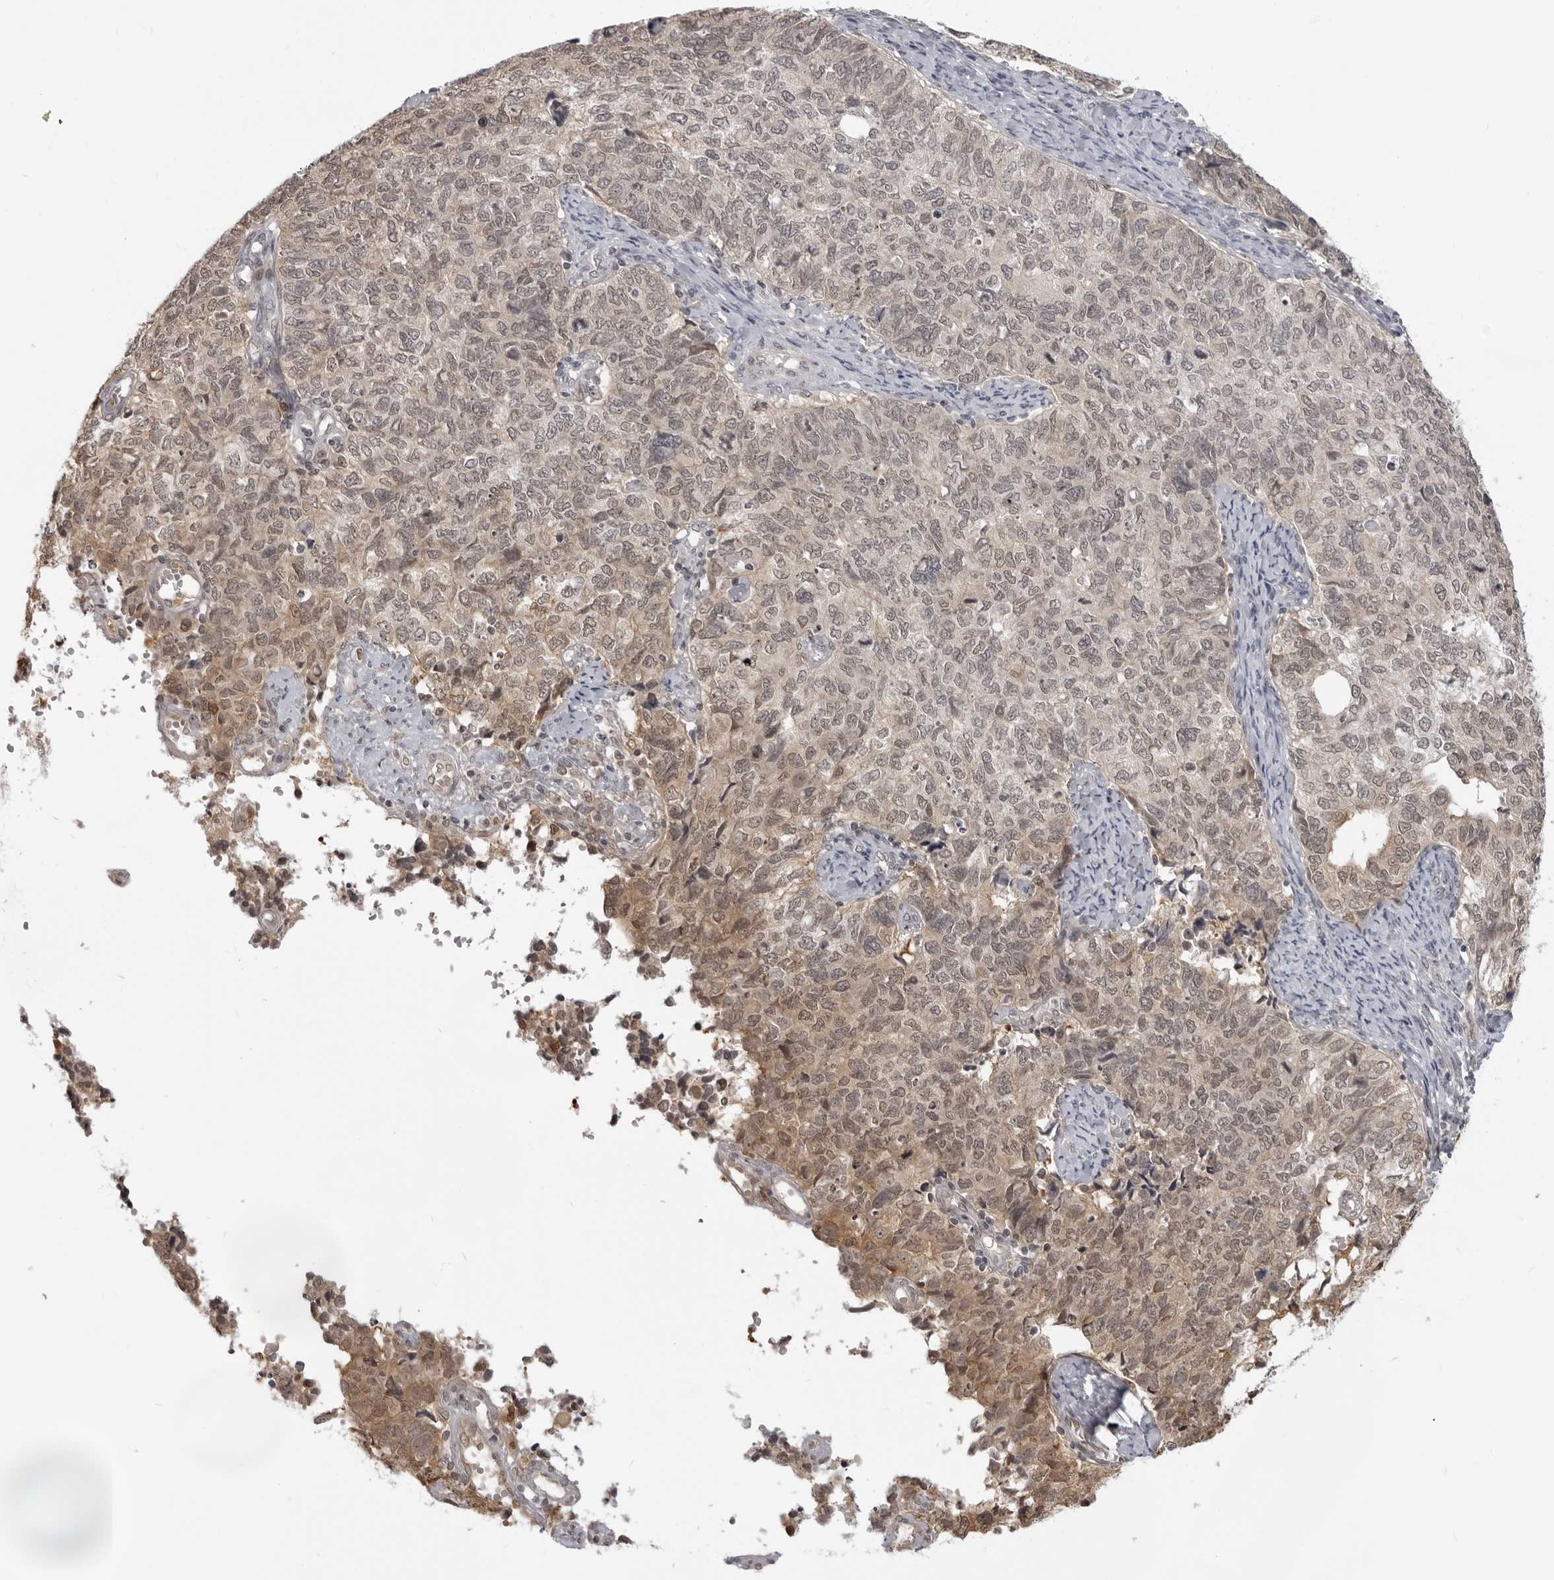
{"staining": {"intensity": "moderate", "quantity": ">75%", "location": "nuclear"}, "tissue": "cervical cancer", "cell_type": "Tumor cells", "image_type": "cancer", "snomed": [{"axis": "morphology", "description": "Squamous cell carcinoma, NOS"}, {"axis": "topography", "description": "Cervix"}], "caption": "Cervical cancer (squamous cell carcinoma) tissue exhibits moderate nuclear staining in approximately >75% of tumor cells", "gene": "SRGAP2", "patient": {"sex": "female", "age": 63}}